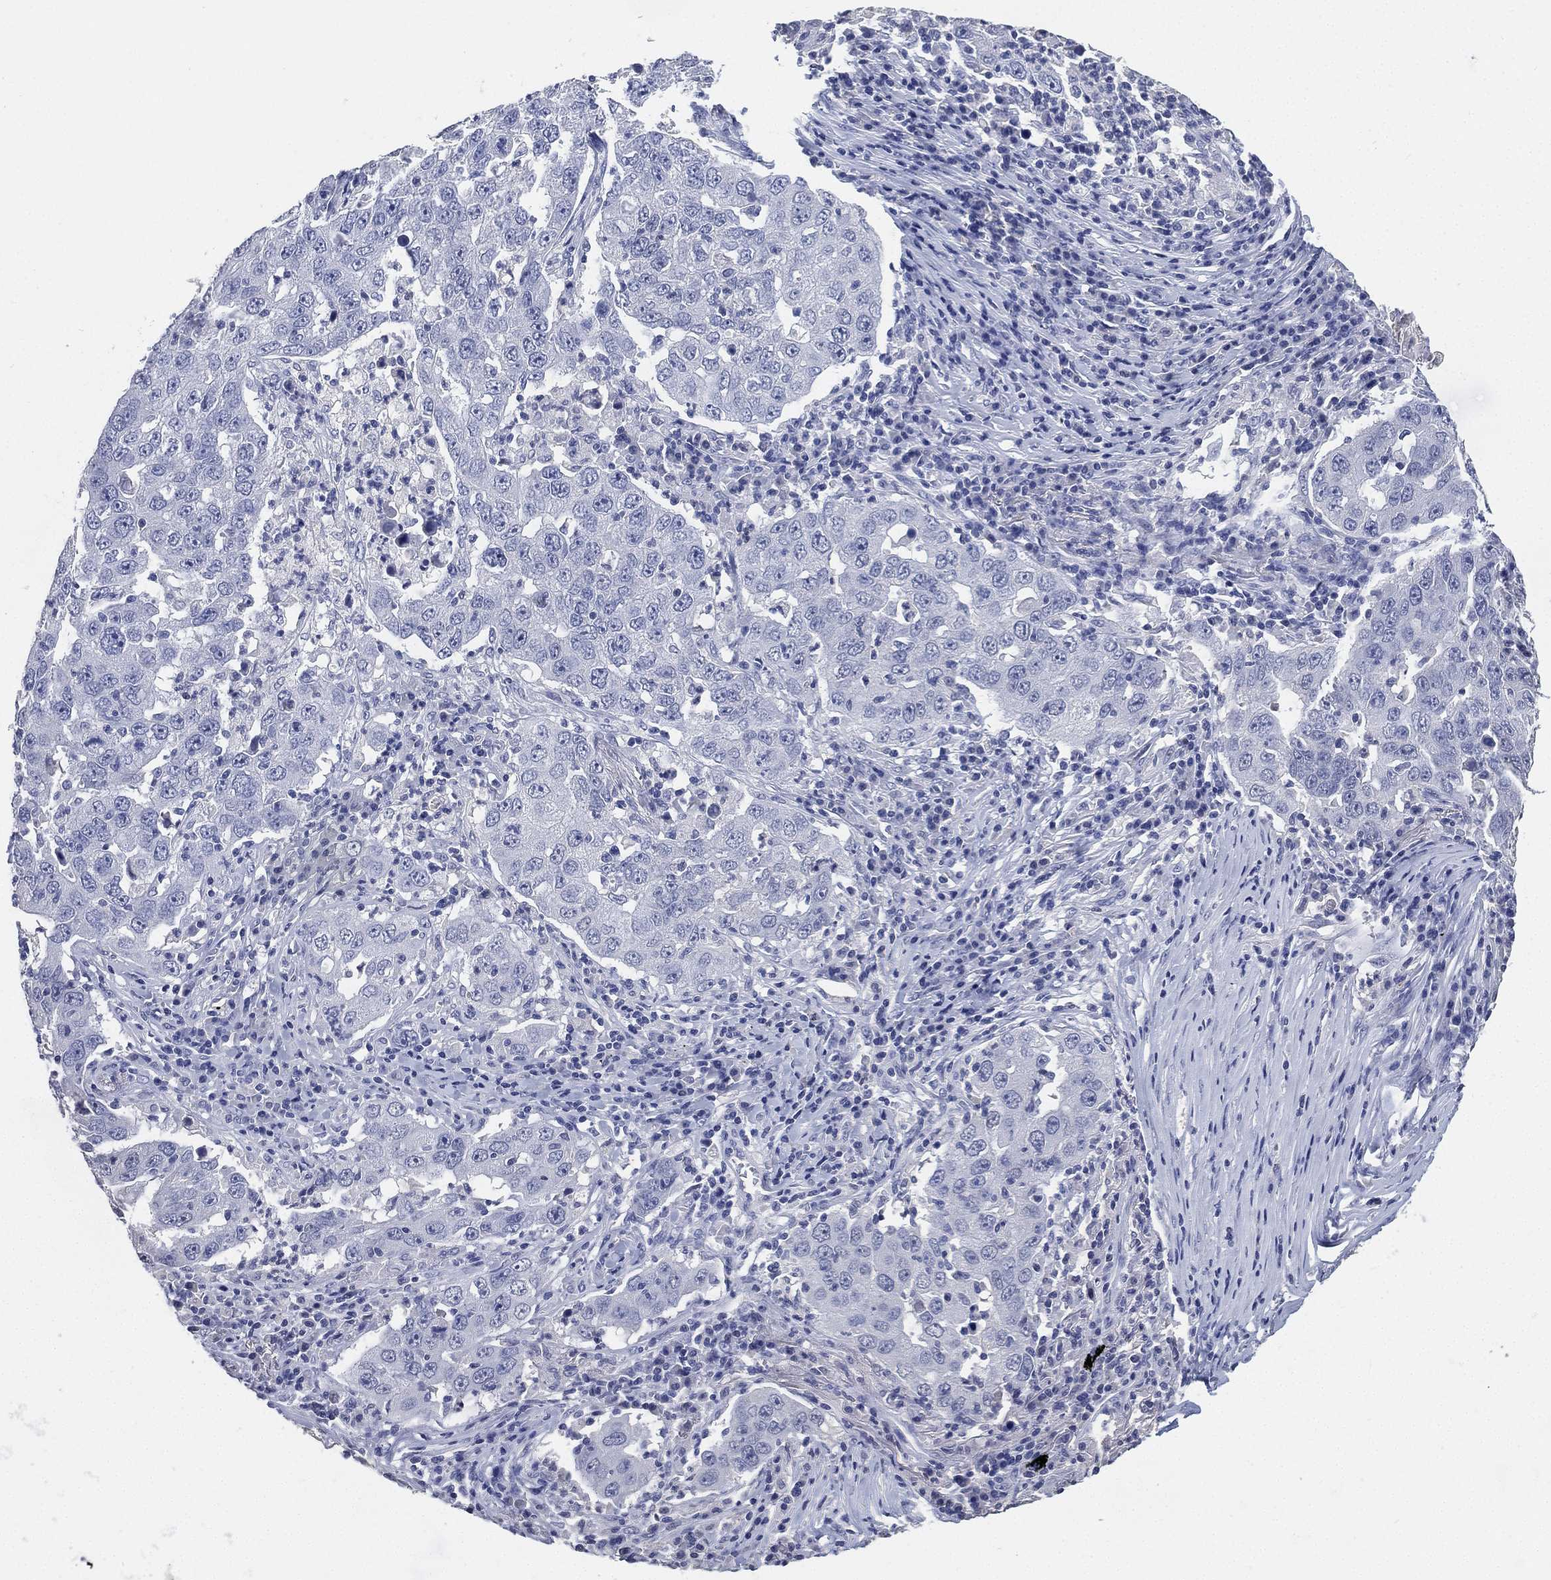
{"staining": {"intensity": "negative", "quantity": "none", "location": "none"}, "tissue": "lung cancer", "cell_type": "Tumor cells", "image_type": "cancer", "snomed": [{"axis": "morphology", "description": "Adenocarcinoma, NOS"}, {"axis": "topography", "description": "Lung"}], "caption": "This is an immunohistochemistry histopathology image of human lung cancer. There is no expression in tumor cells.", "gene": "IYD", "patient": {"sex": "male", "age": 73}}